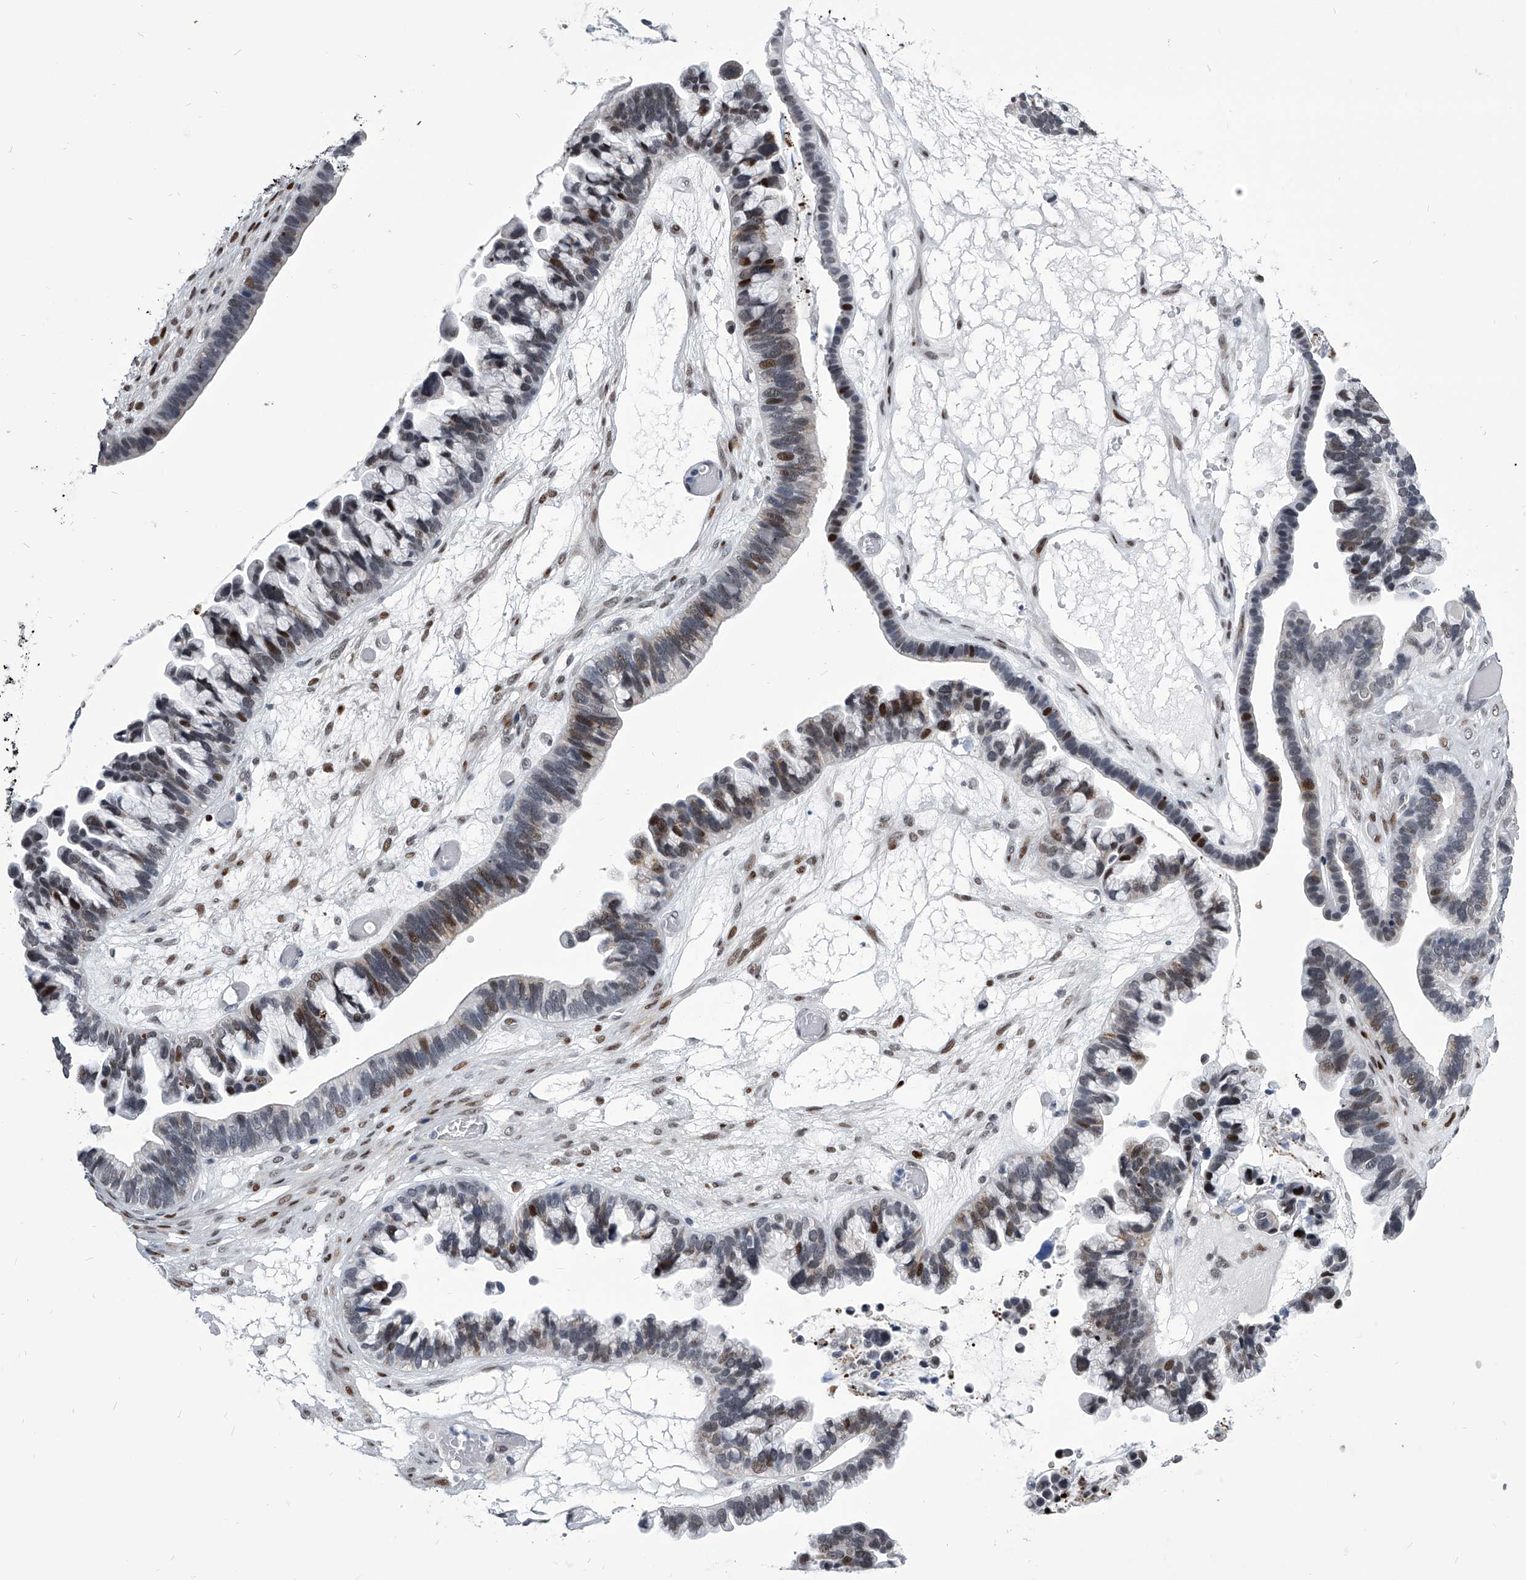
{"staining": {"intensity": "moderate", "quantity": "25%-75%", "location": "nuclear"}, "tissue": "ovarian cancer", "cell_type": "Tumor cells", "image_type": "cancer", "snomed": [{"axis": "morphology", "description": "Cystadenocarcinoma, serous, NOS"}, {"axis": "topography", "description": "Ovary"}], "caption": "Immunohistochemistry (IHC) staining of ovarian cancer (serous cystadenocarcinoma), which reveals medium levels of moderate nuclear positivity in about 25%-75% of tumor cells indicating moderate nuclear protein staining. The staining was performed using DAB (3,3'-diaminobenzidine) (brown) for protein detection and nuclei were counterstained in hematoxylin (blue).", "gene": "CMTR1", "patient": {"sex": "female", "age": 56}}